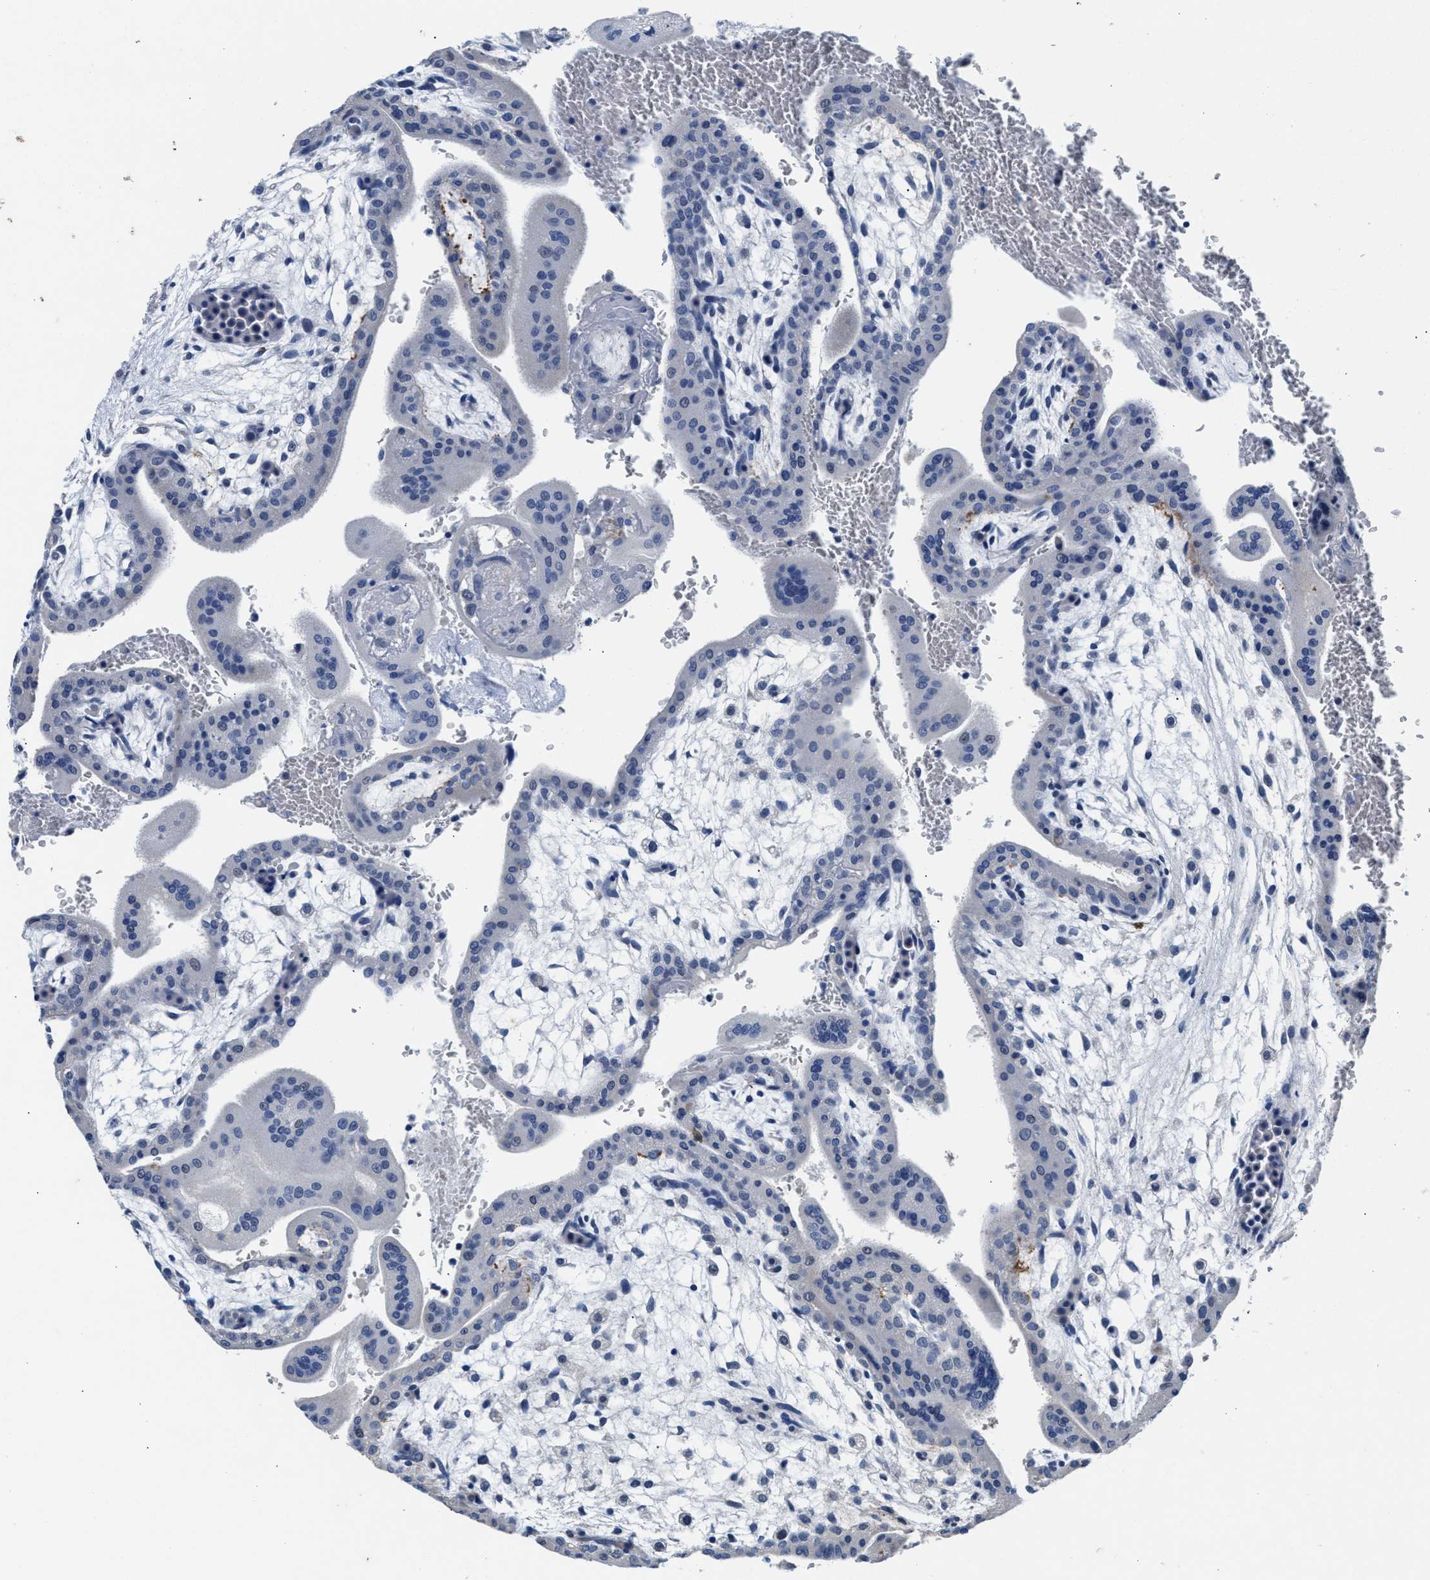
{"staining": {"intensity": "negative", "quantity": "none", "location": "none"}, "tissue": "placenta", "cell_type": "Decidual cells", "image_type": "normal", "snomed": [{"axis": "morphology", "description": "Normal tissue, NOS"}, {"axis": "topography", "description": "Placenta"}], "caption": "Placenta stained for a protein using immunohistochemistry demonstrates no expression decidual cells.", "gene": "GSTM1", "patient": {"sex": "female", "age": 35}}